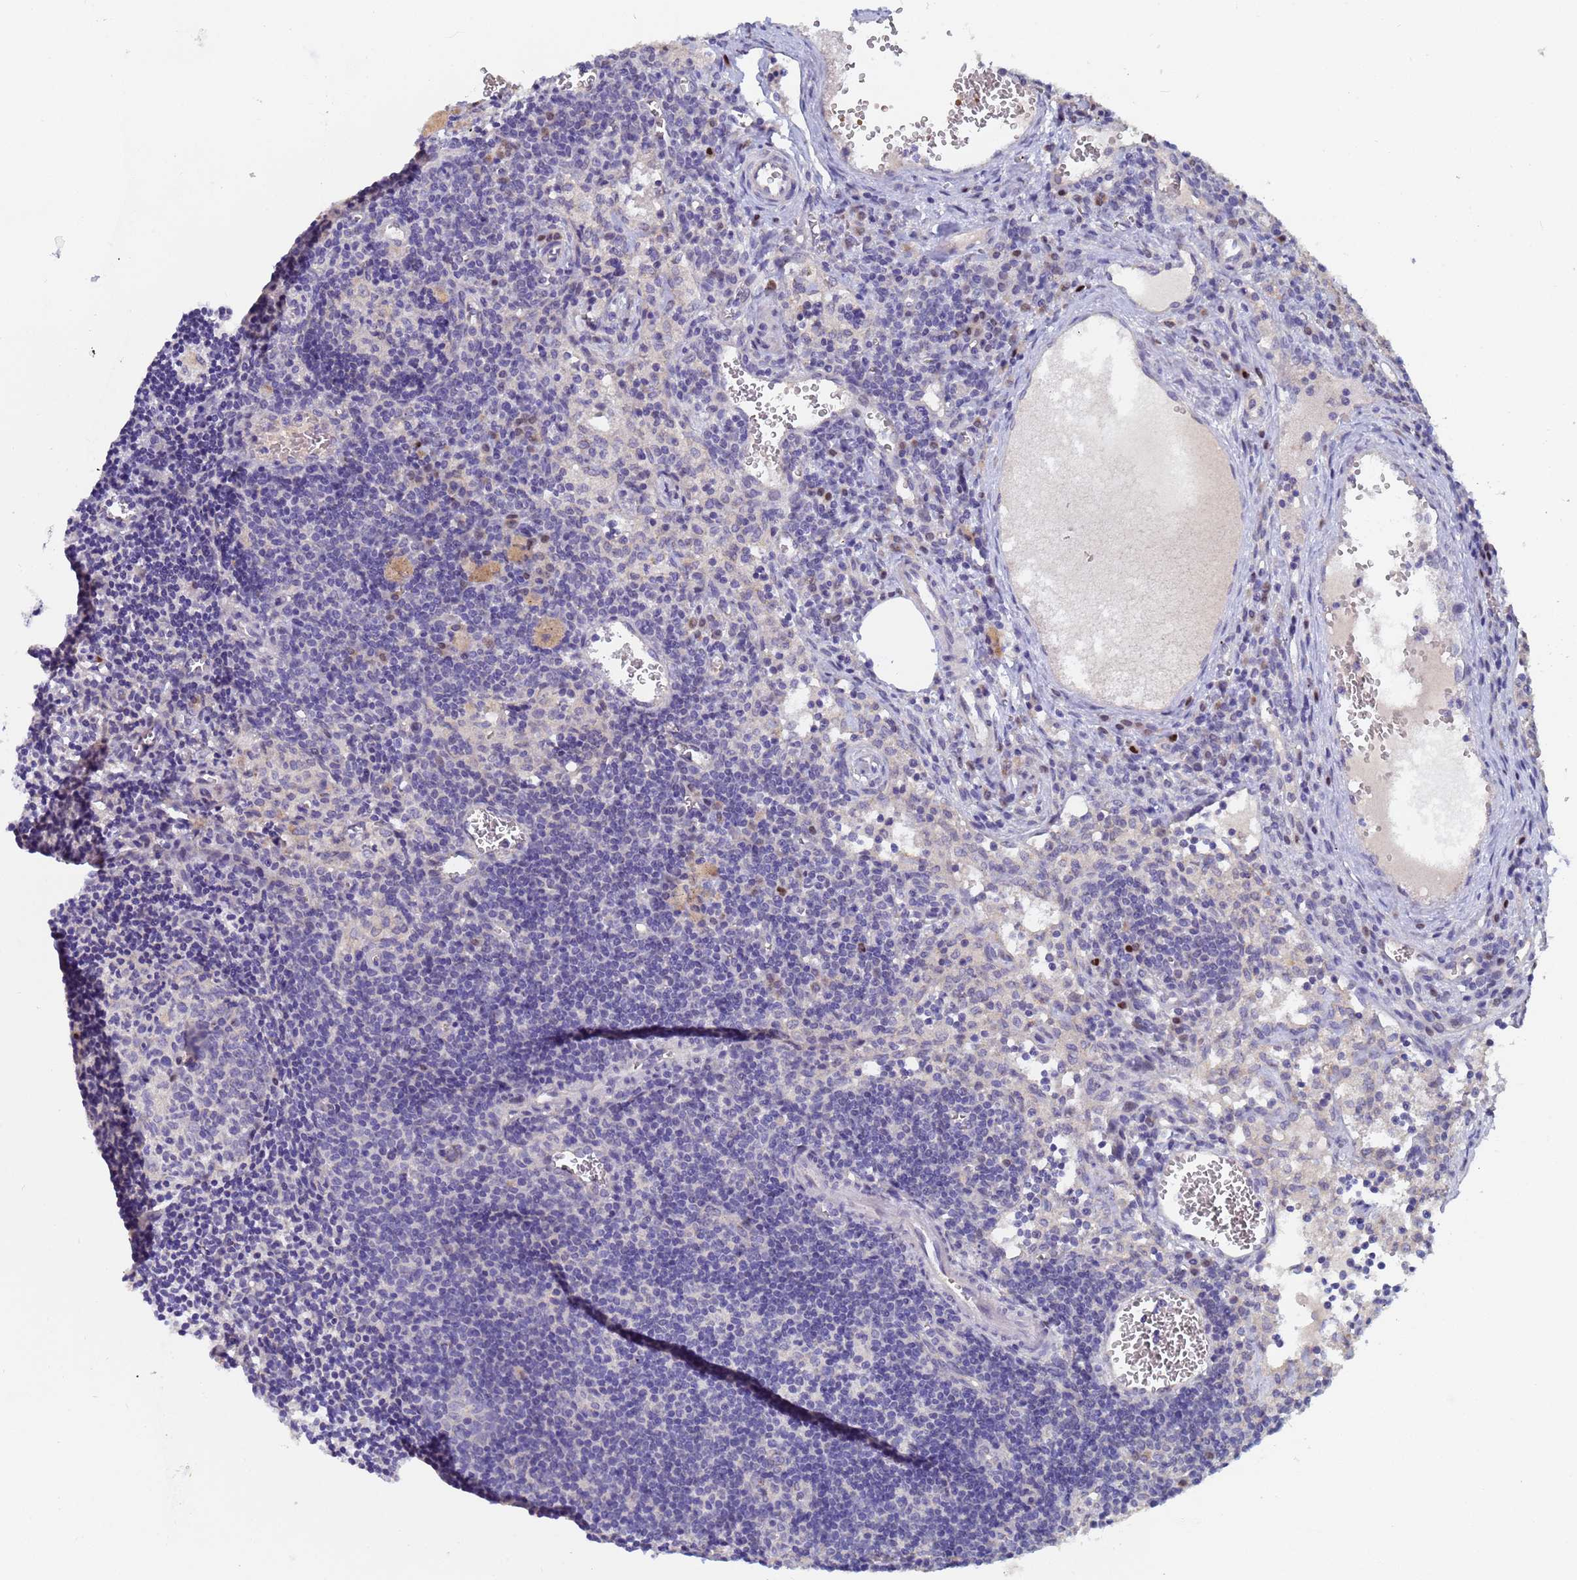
{"staining": {"intensity": "negative", "quantity": "none", "location": "none"}, "tissue": "lymph node", "cell_type": "Germinal center cells", "image_type": "normal", "snomed": [{"axis": "morphology", "description": "Normal tissue, NOS"}, {"axis": "topography", "description": "Lymph node"}], "caption": "Protein analysis of benign lymph node reveals no significant positivity in germinal center cells. The staining was performed using DAB to visualize the protein expression in brown, while the nuclei were stained in blue with hematoxylin (Magnification: 20x).", "gene": "IHO1", "patient": {"sex": "female", "age": 37}}